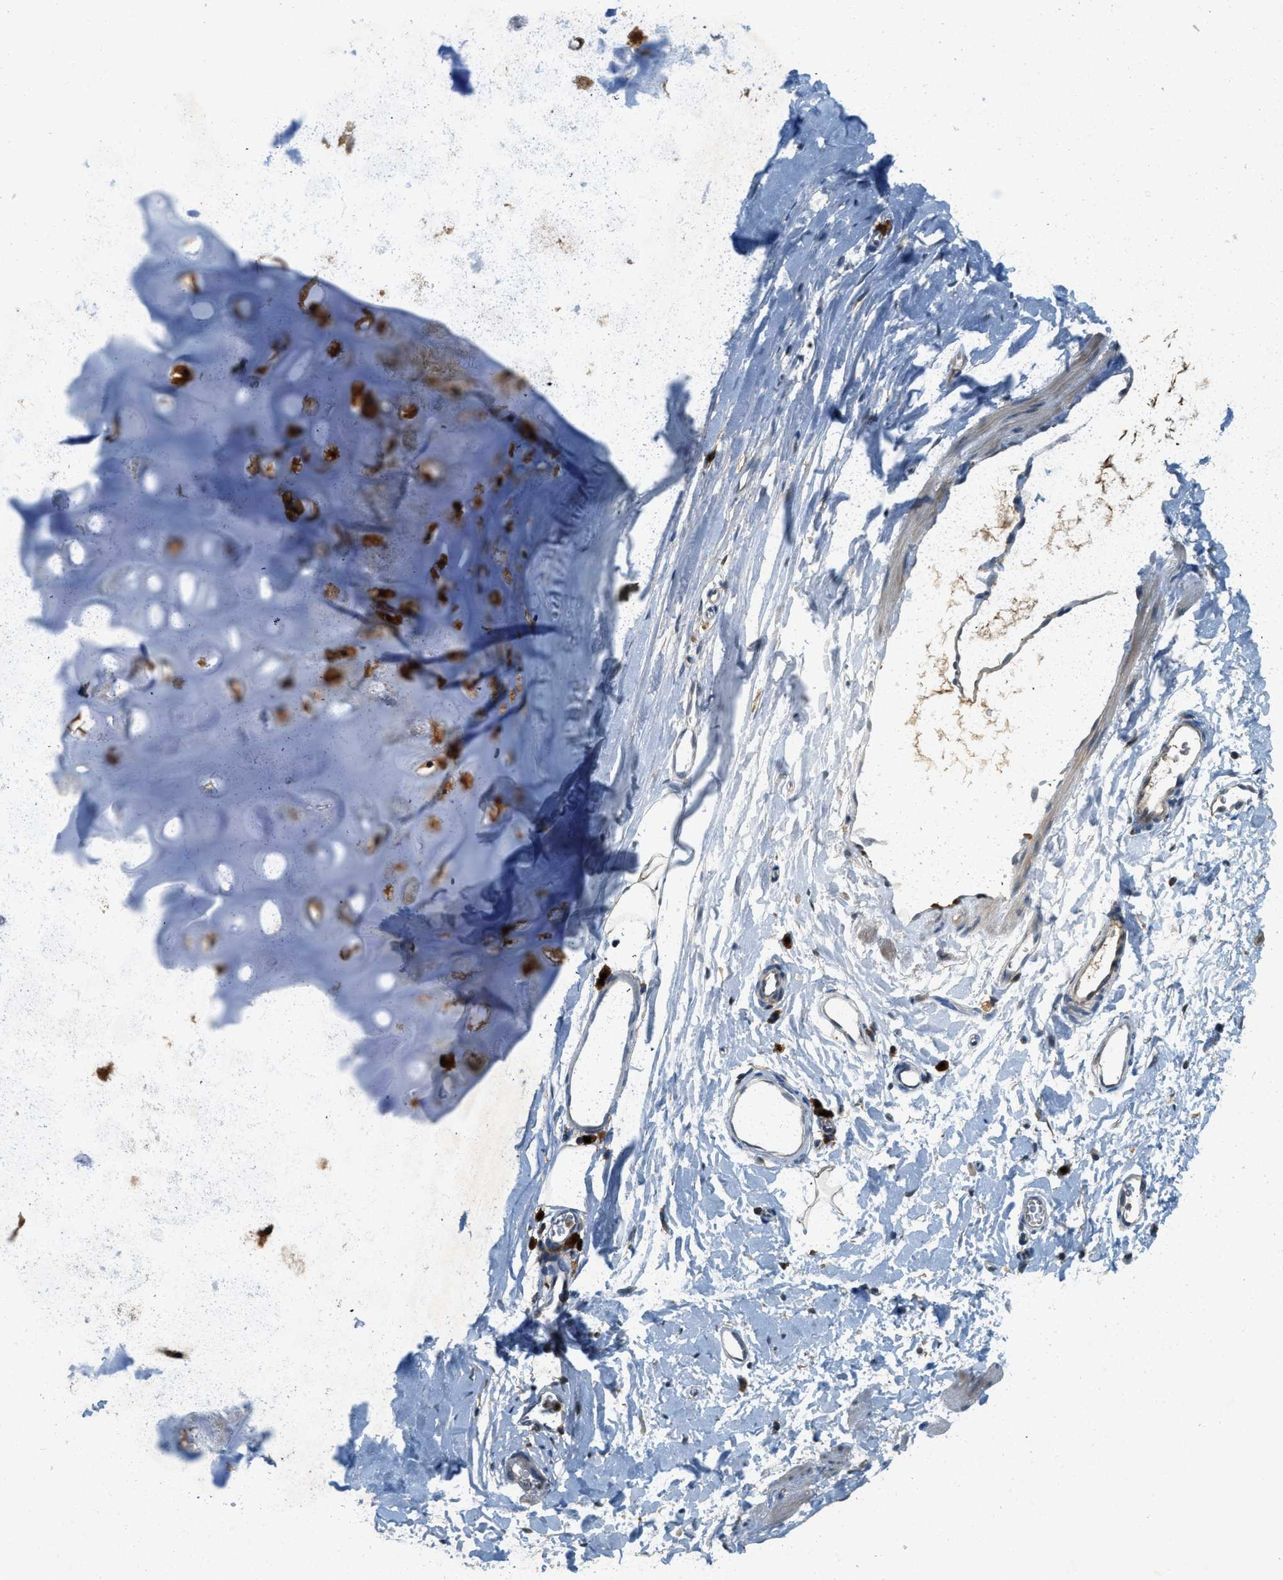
{"staining": {"intensity": "negative", "quantity": "none", "location": "none"}, "tissue": "adipose tissue", "cell_type": "Adipocytes", "image_type": "normal", "snomed": [{"axis": "morphology", "description": "Normal tissue, NOS"}, {"axis": "topography", "description": "Cartilage tissue"}, {"axis": "topography", "description": "Bronchus"}], "caption": "IHC photomicrograph of unremarkable adipose tissue stained for a protein (brown), which exhibits no positivity in adipocytes.", "gene": "GMPPB", "patient": {"sex": "female", "age": 53}}